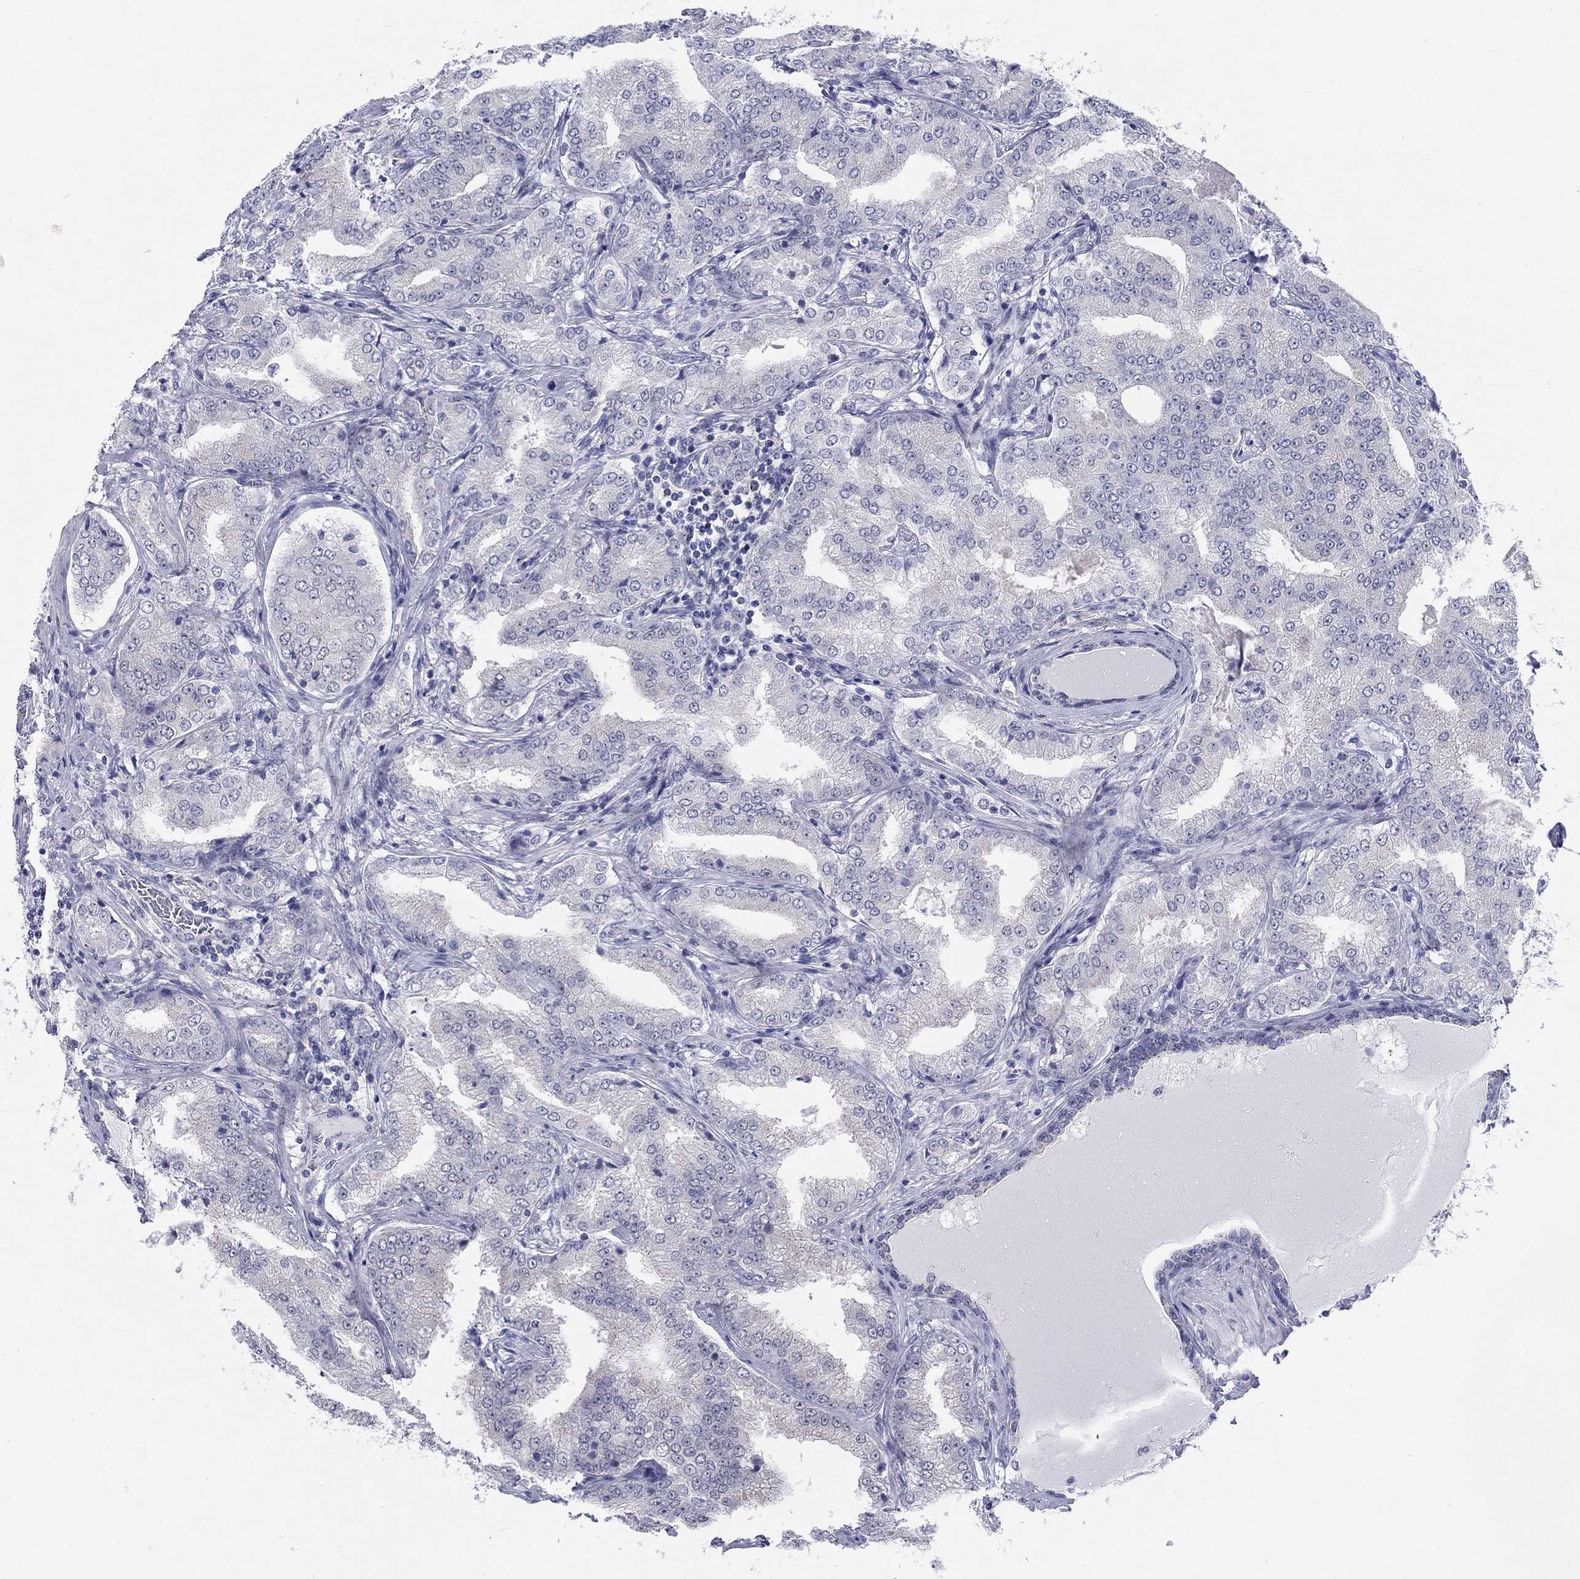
{"staining": {"intensity": "negative", "quantity": "none", "location": "none"}, "tissue": "prostate cancer", "cell_type": "Tumor cells", "image_type": "cancer", "snomed": [{"axis": "morphology", "description": "Adenocarcinoma, NOS"}, {"axis": "topography", "description": "Prostate"}], "caption": "DAB immunohistochemical staining of human prostate cancer displays no significant positivity in tumor cells. (DAB IHC visualized using brightfield microscopy, high magnification).", "gene": "CEP43", "patient": {"sex": "male", "age": 65}}